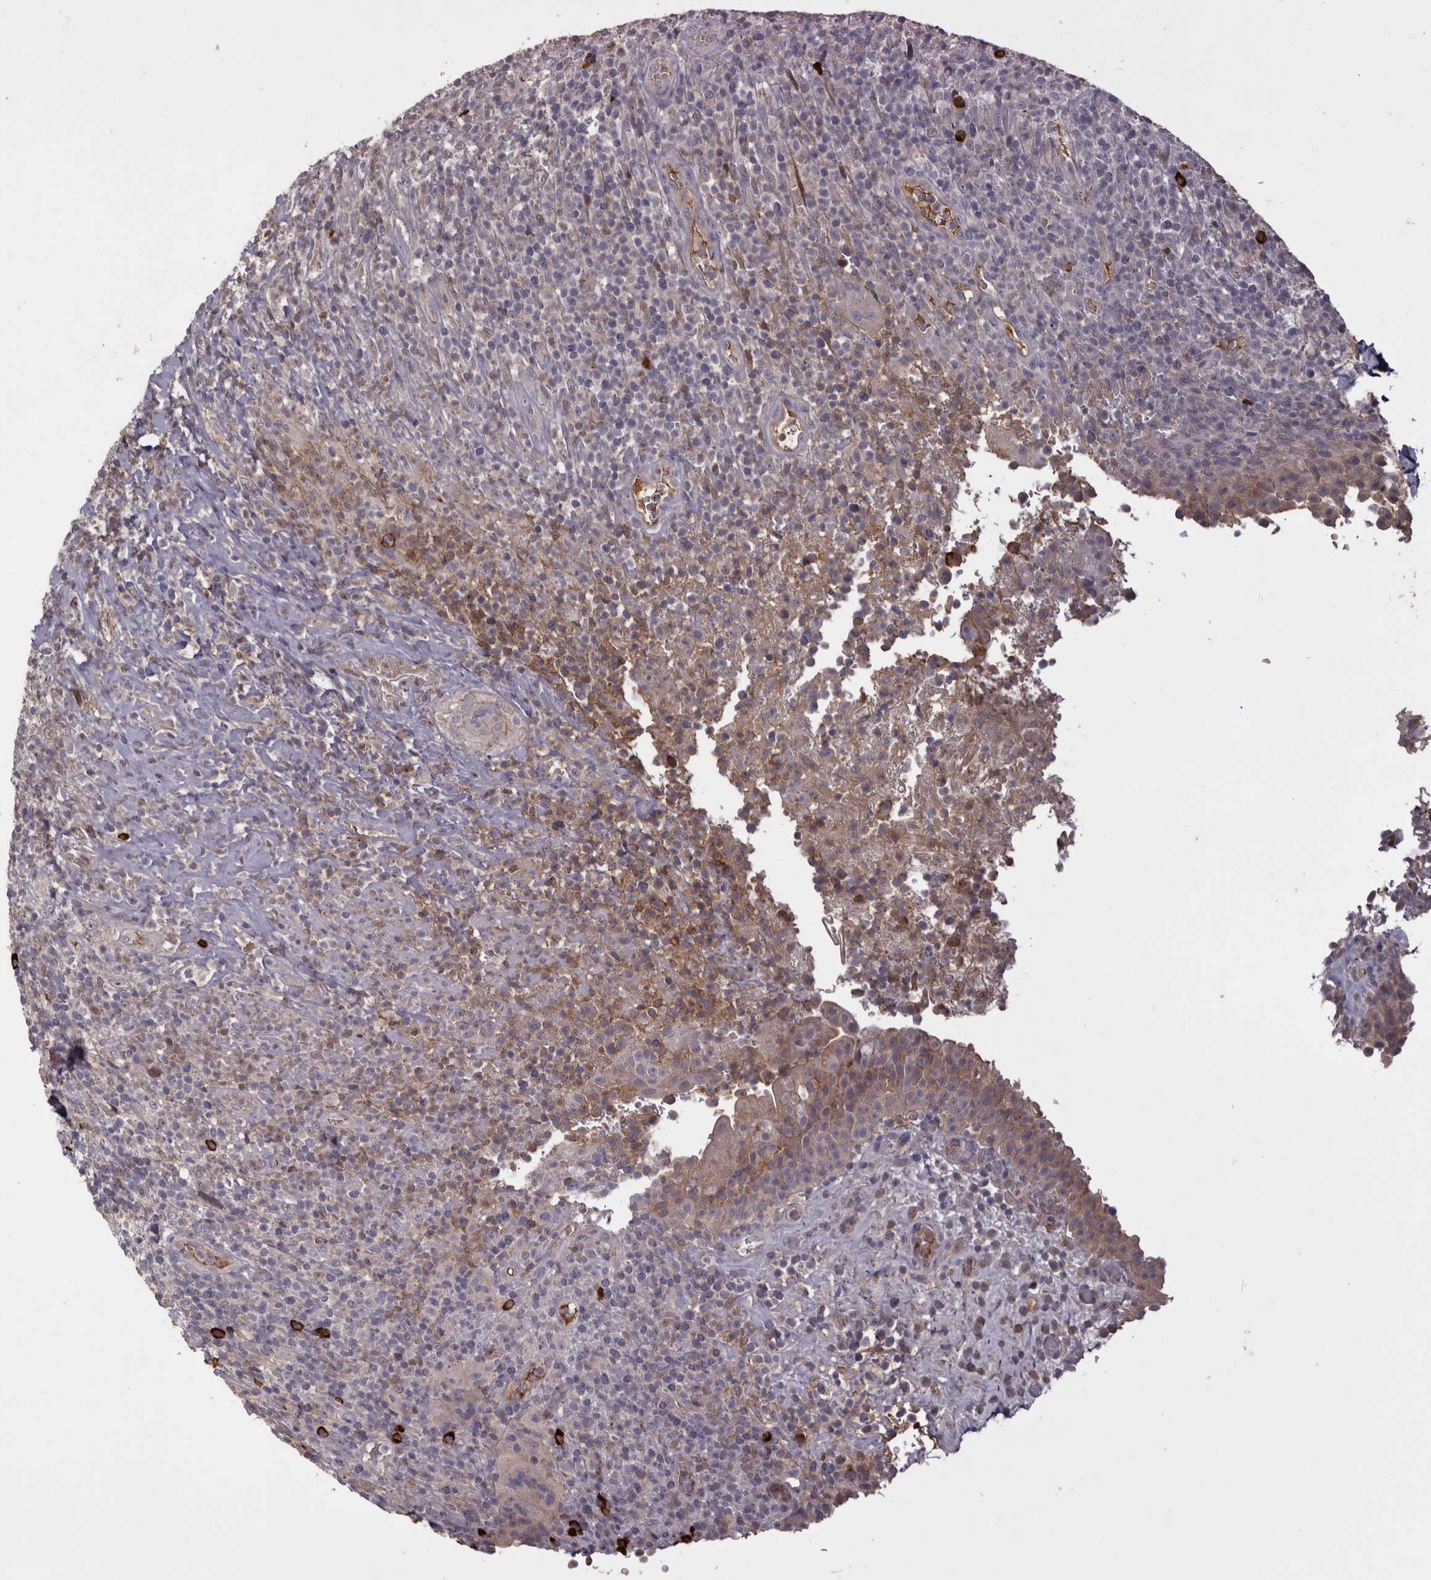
{"staining": {"intensity": "moderate", "quantity": ">75%", "location": "cytoplasmic/membranous"}, "tissue": "urinary bladder", "cell_type": "Urothelial cells", "image_type": "normal", "snomed": [{"axis": "morphology", "description": "Normal tissue, NOS"}, {"axis": "morphology", "description": "Inflammation, NOS"}, {"axis": "topography", "description": "Urinary bladder"}], "caption": "Immunohistochemistry micrograph of normal human urinary bladder stained for a protein (brown), which displays medium levels of moderate cytoplasmic/membranous positivity in about >75% of urothelial cells.", "gene": "HCAR2", "patient": {"sex": "female", "age": 75}}